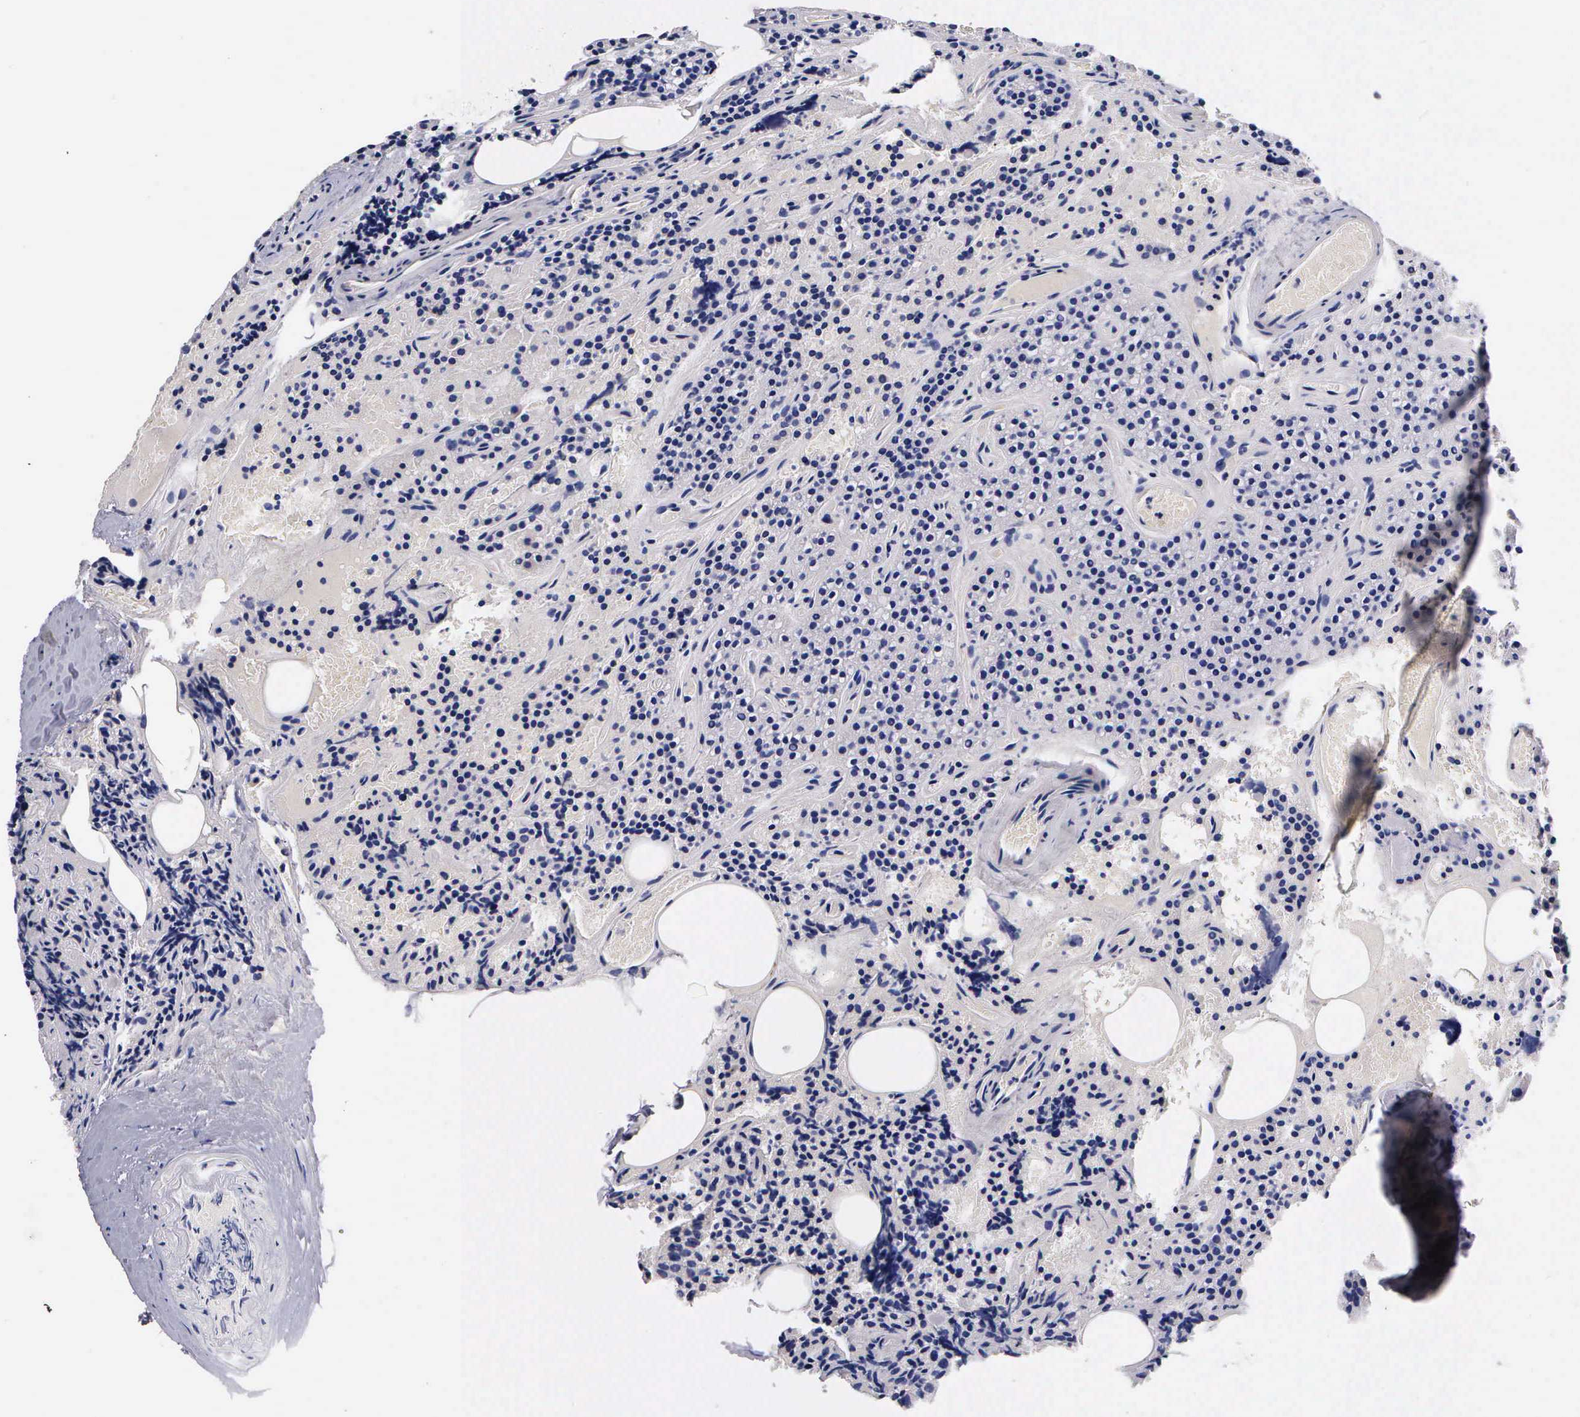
{"staining": {"intensity": "negative", "quantity": "none", "location": "none"}, "tissue": "parathyroid gland", "cell_type": "Glandular cells", "image_type": "normal", "snomed": [{"axis": "morphology", "description": "Normal tissue, NOS"}, {"axis": "topography", "description": "Parathyroid gland"}], "caption": "Immunohistochemical staining of benign parathyroid gland reveals no significant expression in glandular cells. (DAB (3,3'-diaminobenzidine) IHC with hematoxylin counter stain).", "gene": "RENBP", "patient": {"sex": "male", "age": 71}}